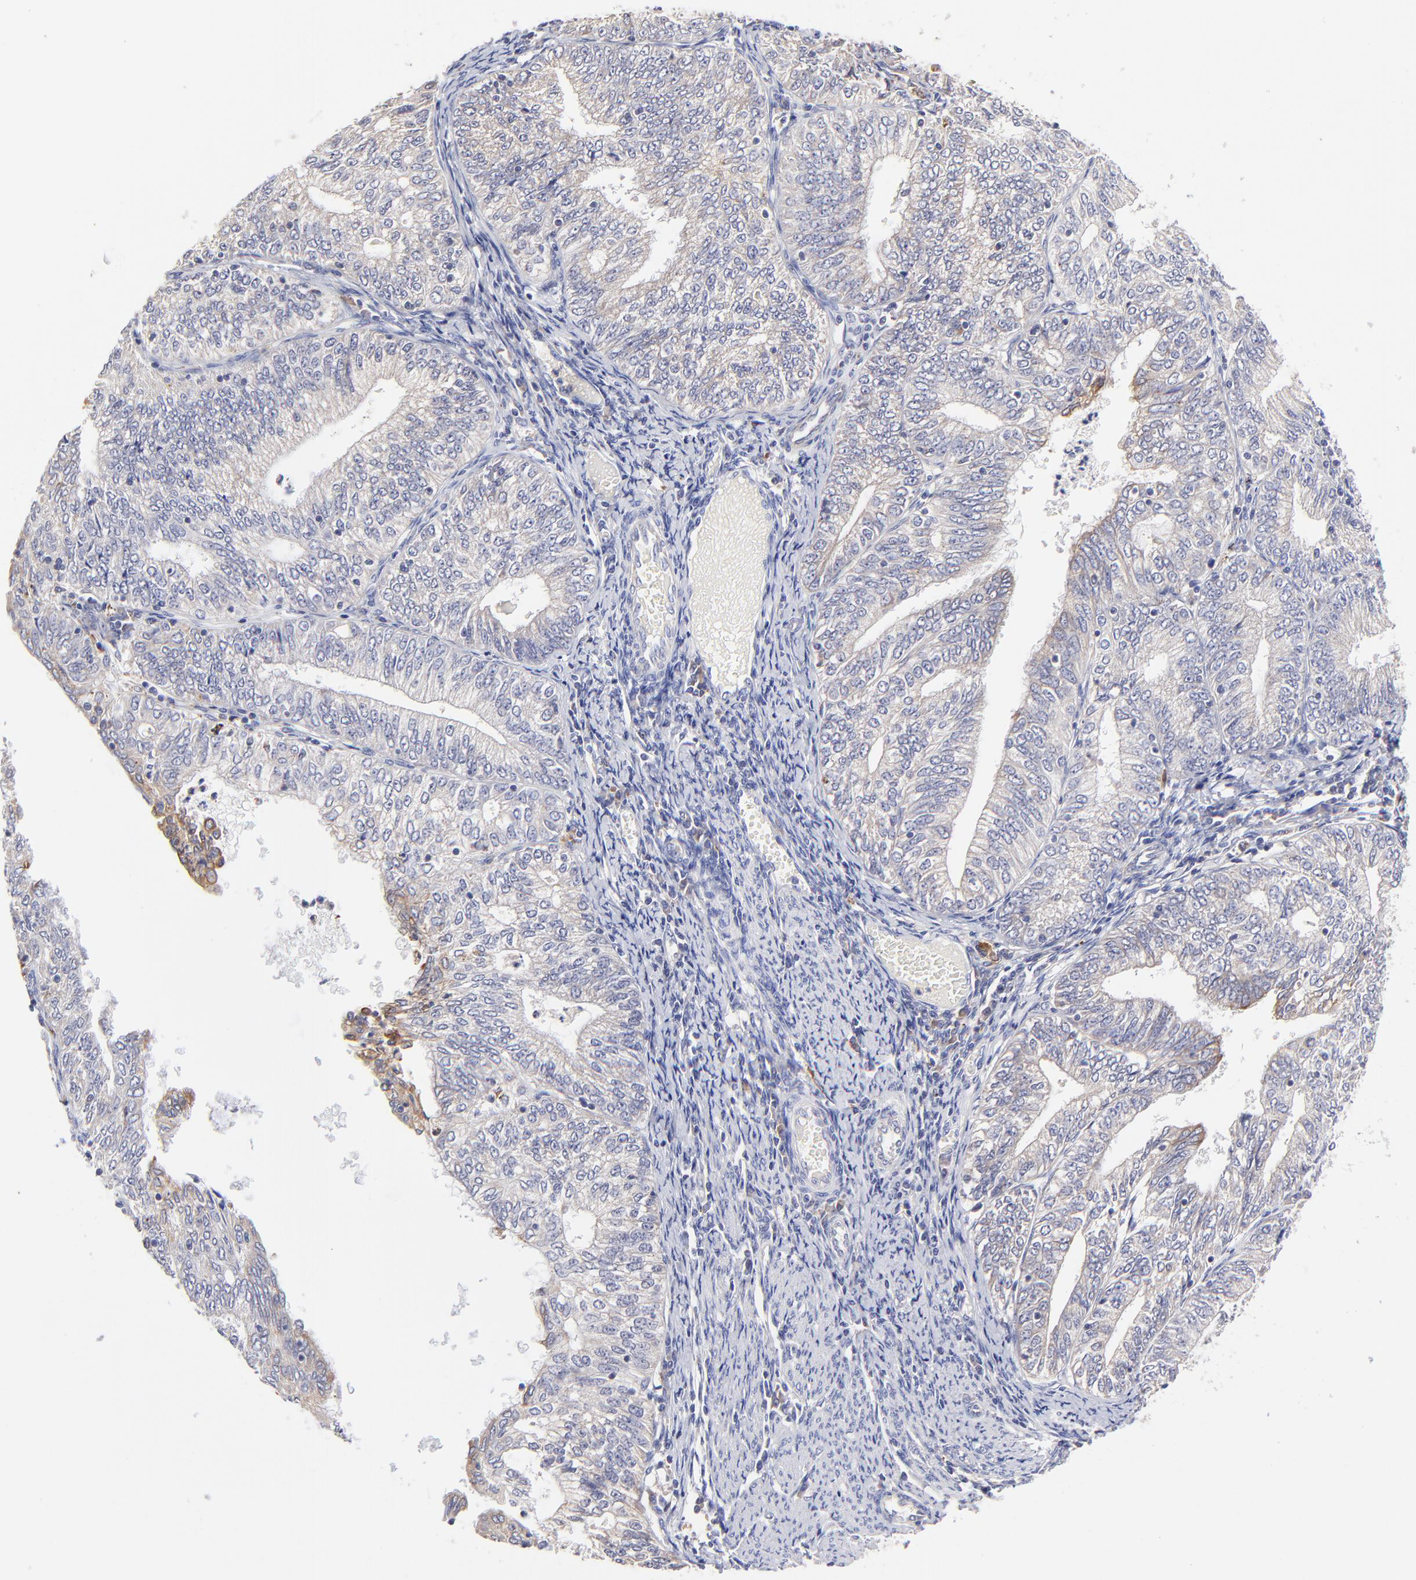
{"staining": {"intensity": "weak", "quantity": "25%-75%", "location": "cytoplasmic/membranous"}, "tissue": "endometrial cancer", "cell_type": "Tumor cells", "image_type": "cancer", "snomed": [{"axis": "morphology", "description": "Adenocarcinoma, NOS"}, {"axis": "topography", "description": "Endometrium"}], "caption": "Immunohistochemistry (IHC) micrograph of human adenocarcinoma (endometrial) stained for a protein (brown), which shows low levels of weak cytoplasmic/membranous expression in about 25%-75% of tumor cells.", "gene": "GCSAM", "patient": {"sex": "female", "age": 69}}